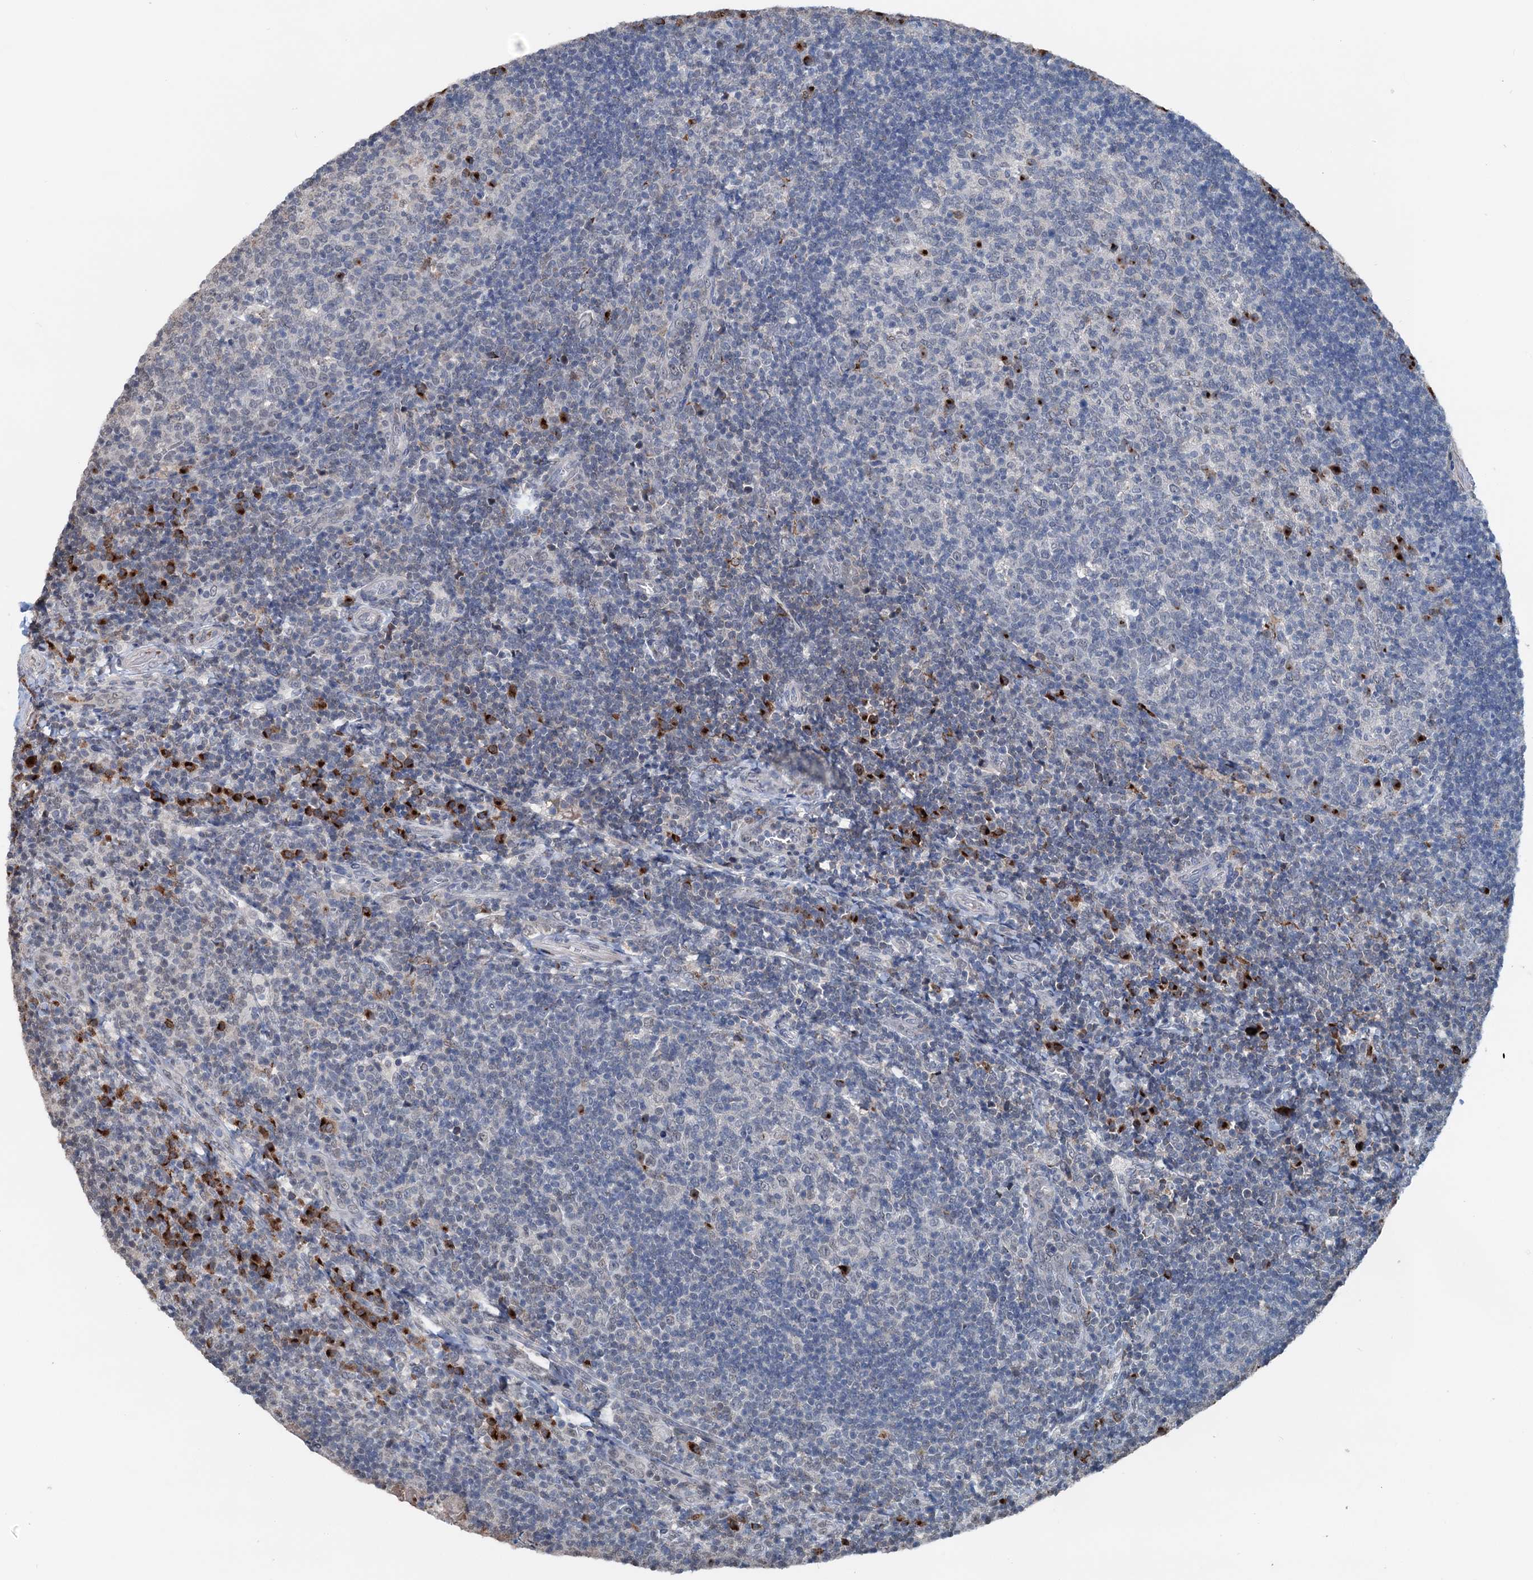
{"staining": {"intensity": "strong", "quantity": "<25%", "location": "cytoplasmic/membranous"}, "tissue": "tonsil", "cell_type": "Germinal center cells", "image_type": "normal", "snomed": [{"axis": "morphology", "description": "Normal tissue, NOS"}, {"axis": "topography", "description": "Tonsil"}], "caption": "DAB immunohistochemical staining of unremarkable tonsil exhibits strong cytoplasmic/membranous protein positivity in approximately <25% of germinal center cells.", "gene": "SHLD1", "patient": {"sex": "female", "age": 10}}